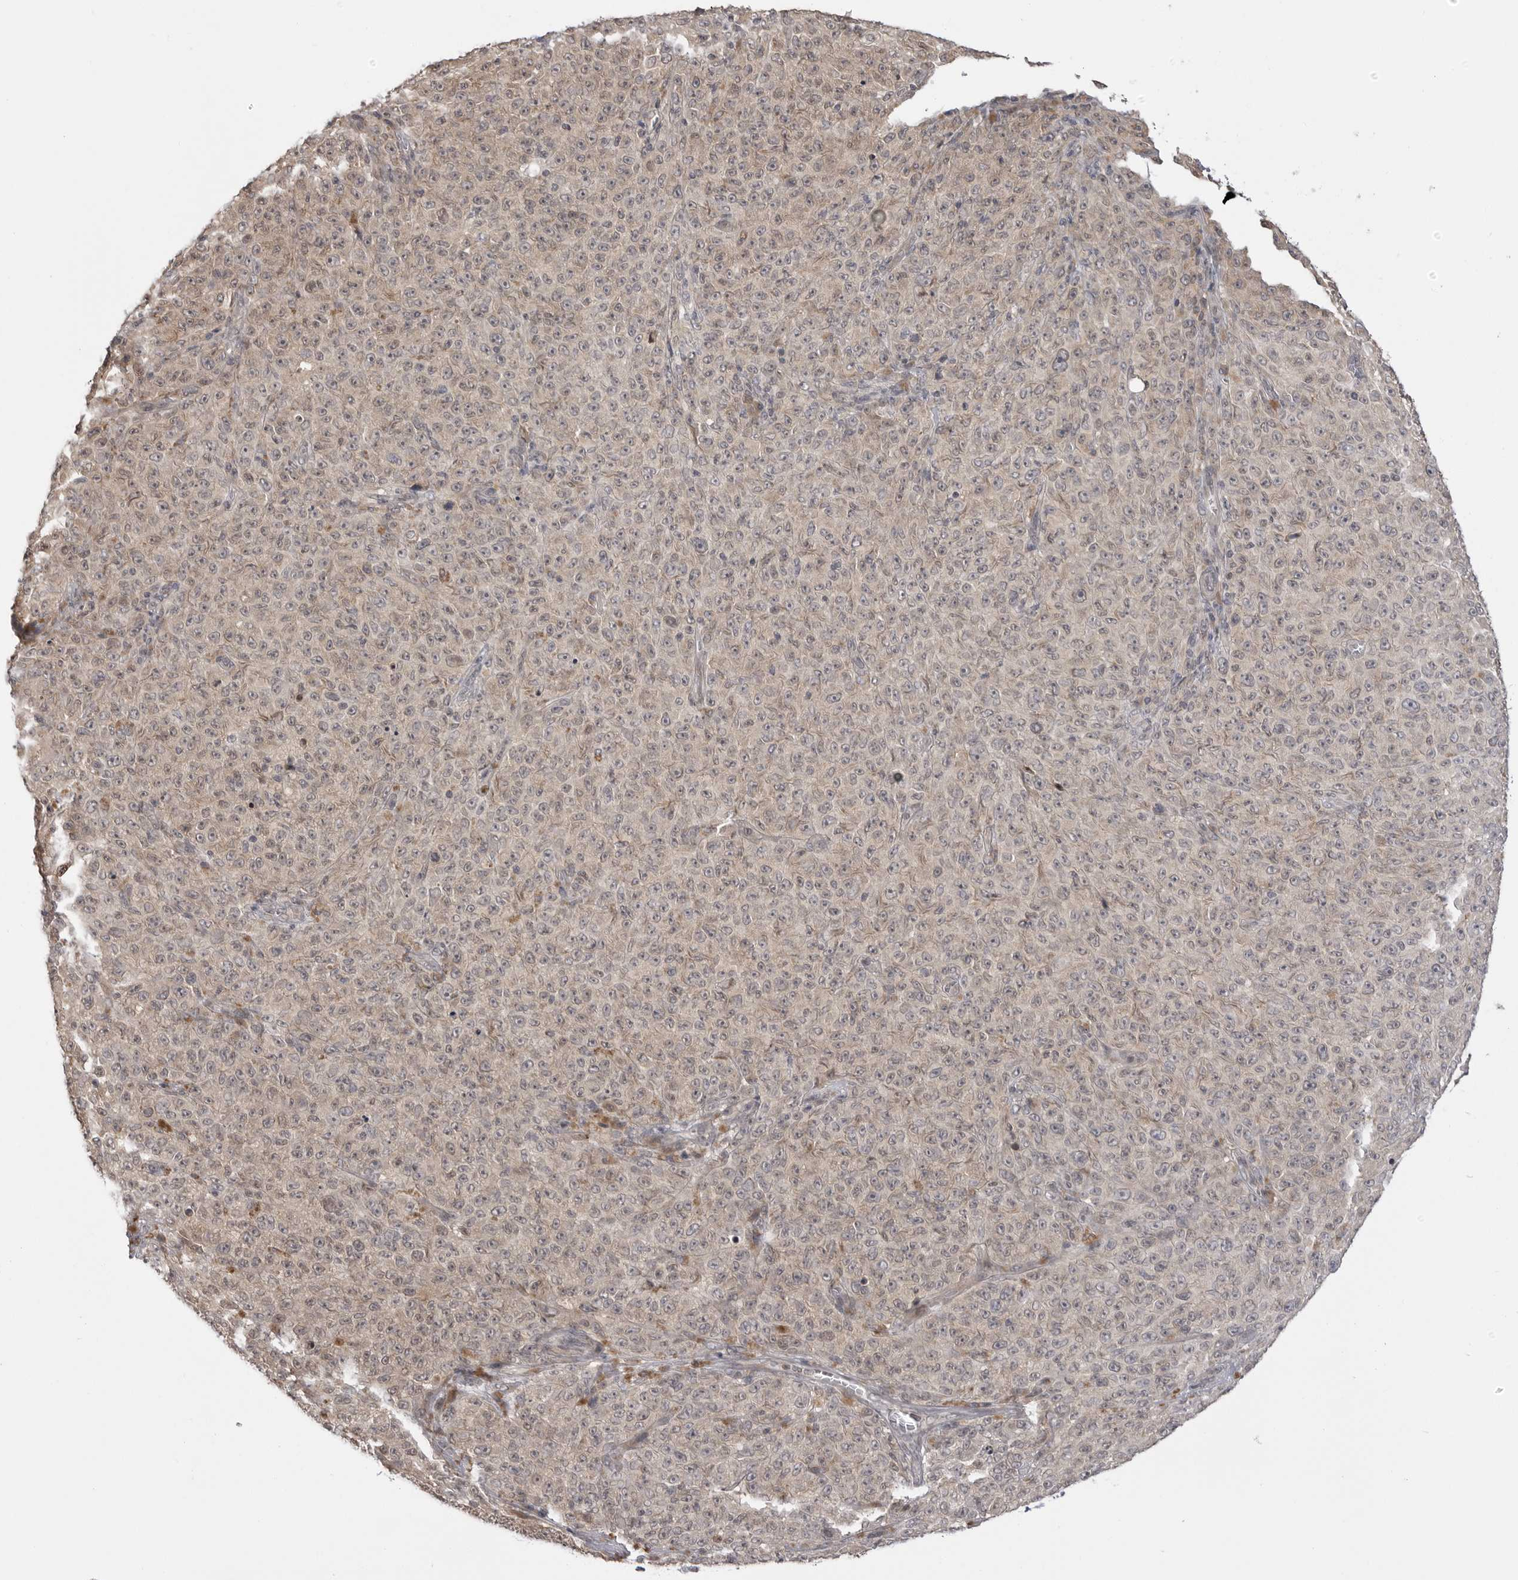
{"staining": {"intensity": "negative", "quantity": "none", "location": "none"}, "tissue": "melanoma", "cell_type": "Tumor cells", "image_type": "cancer", "snomed": [{"axis": "morphology", "description": "Malignant melanoma, NOS"}, {"axis": "topography", "description": "Skin"}], "caption": "The histopathology image demonstrates no significant expression in tumor cells of melanoma.", "gene": "PTK2B", "patient": {"sex": "female", "age": 82}}